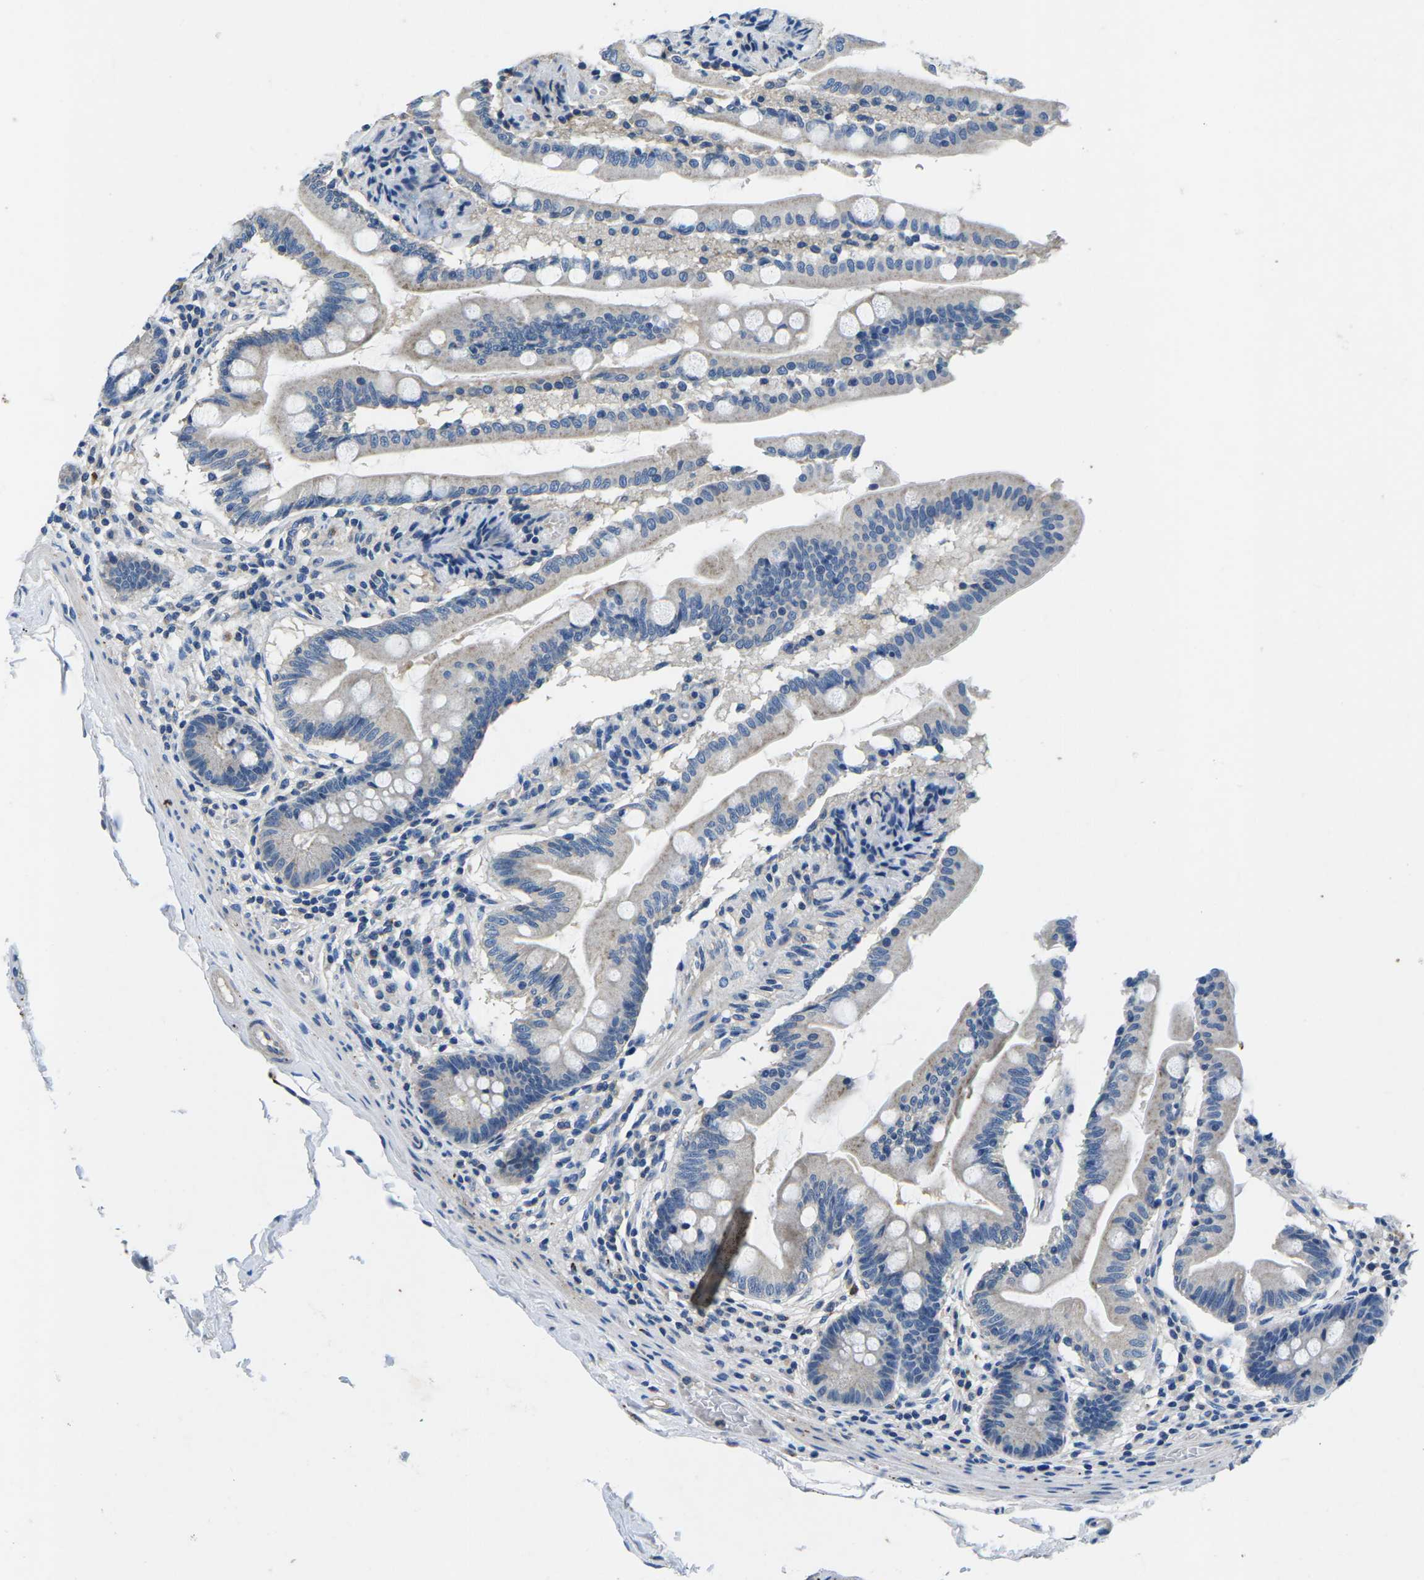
{"staining": {"intensity": "moderate", "quantity": "25%-75%", "location": "cytoplasmic/membranous"}, "tissue": "small intestine", "cell_type": "Glandular cells", "image_type": "normal", "snomed": [{"axis": "morphology", "description": "Normal tissue, NOS"}, {"axis": "topography", "description": "Small intestine"}], "caption": "Immunohistochemistry histopathology image of benign small intestine stained for a protein (brown), which reveals medium levels of moderate cytoplasmic/membranous staining in about 25%-75% of glandular cells.", "gene": "PDCD6IP", "patient": {"sex": "female", "age": 56}}